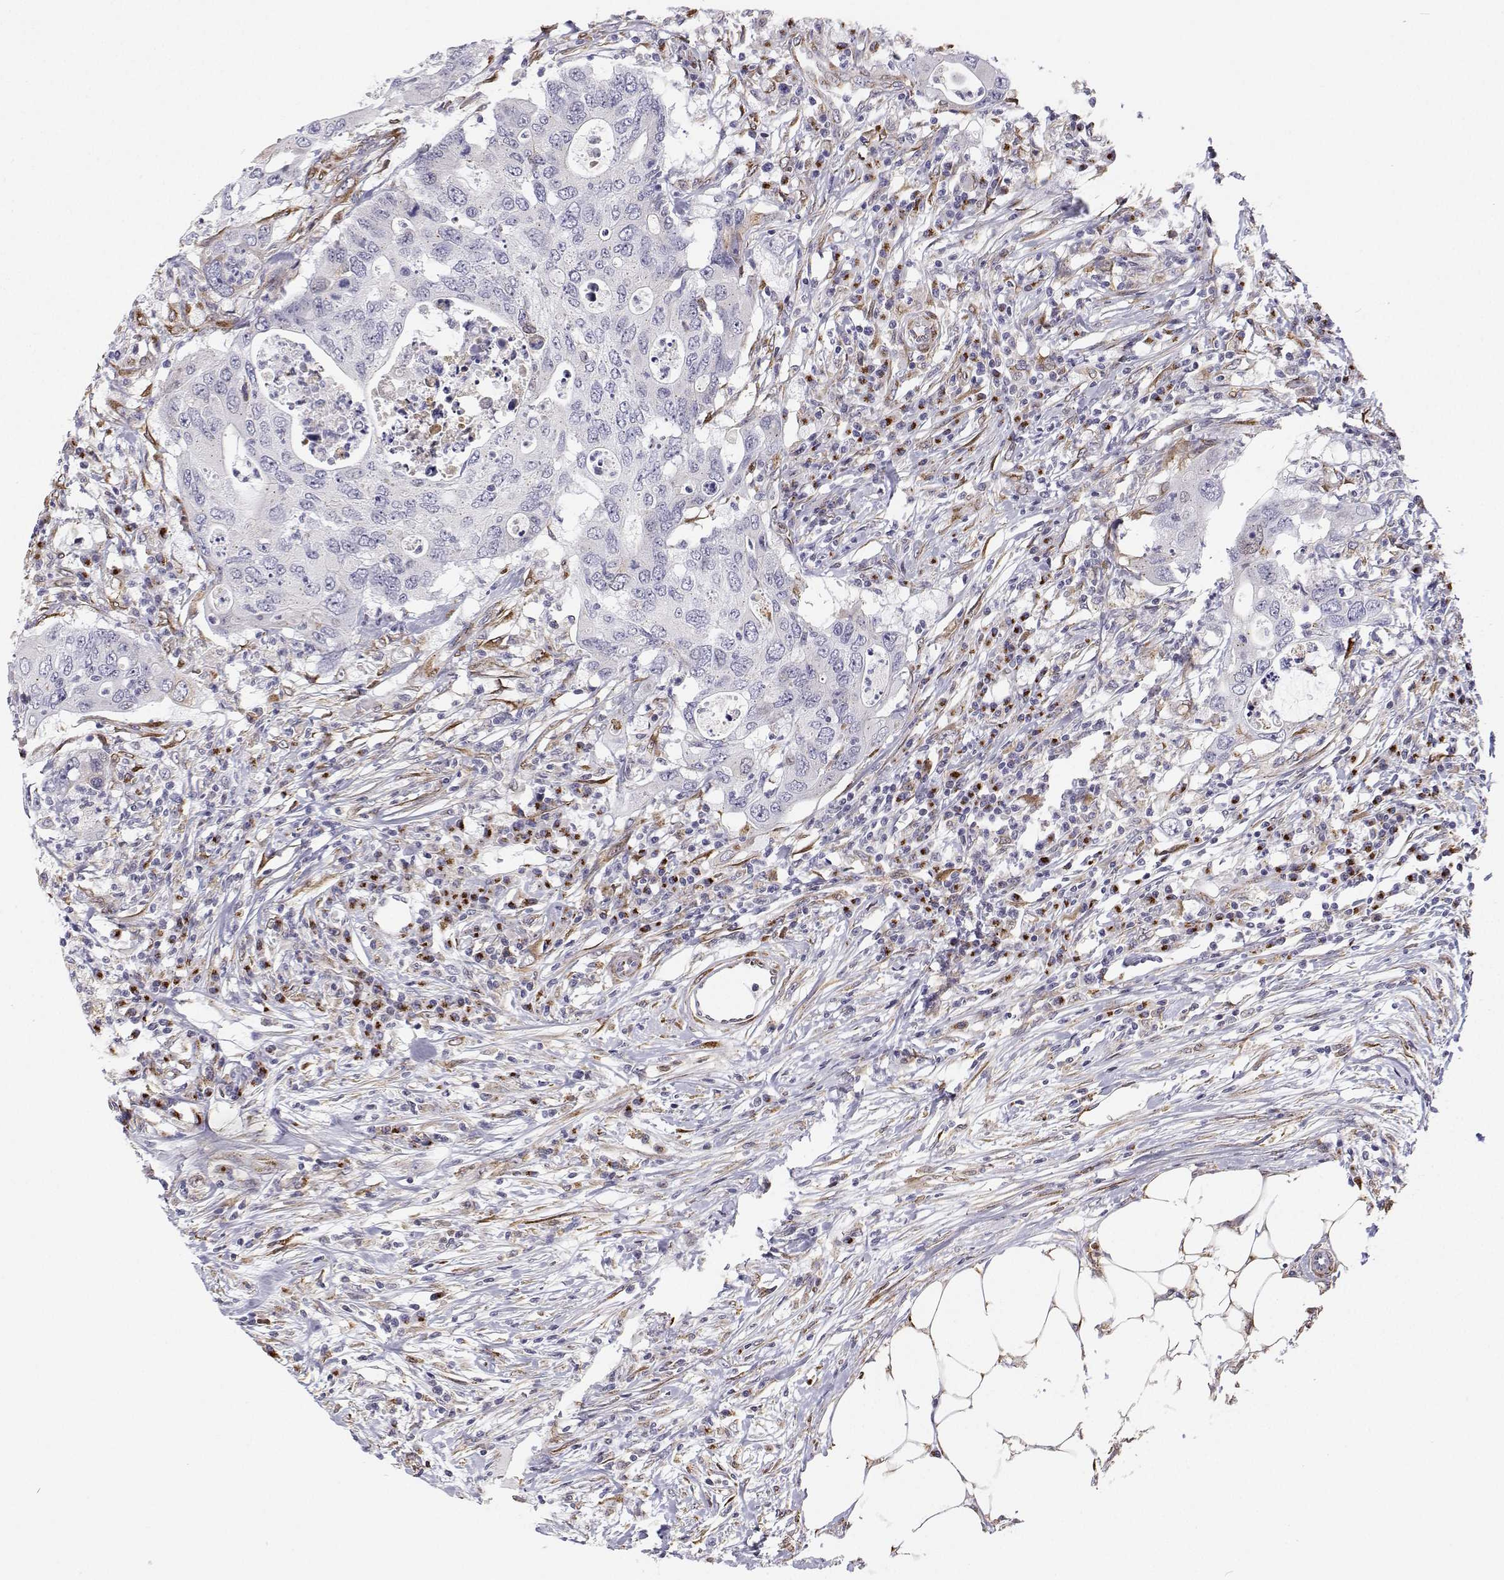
{"staining": {"intensity": "weak", "quantity": "<25%", "location": "cytoplasmic/membranous"}, "tissue": "colorectal cancer", "cell_type": "Tumor cells", "image_type": "cancer", "snomed": [{"axis": "morphology", "description": "Adenocarcinoma, NOS"}, {"axis": "topography", "description": "Colon"}], "caption": "Photomicrograph shows no significant protein positivity in tumor cells of colorectal cancer. (Immunohistochemistry, brightfield microscopy, high magnification).", "gene": "STARD13", "patient": {"sex": "male", "age": 71}}